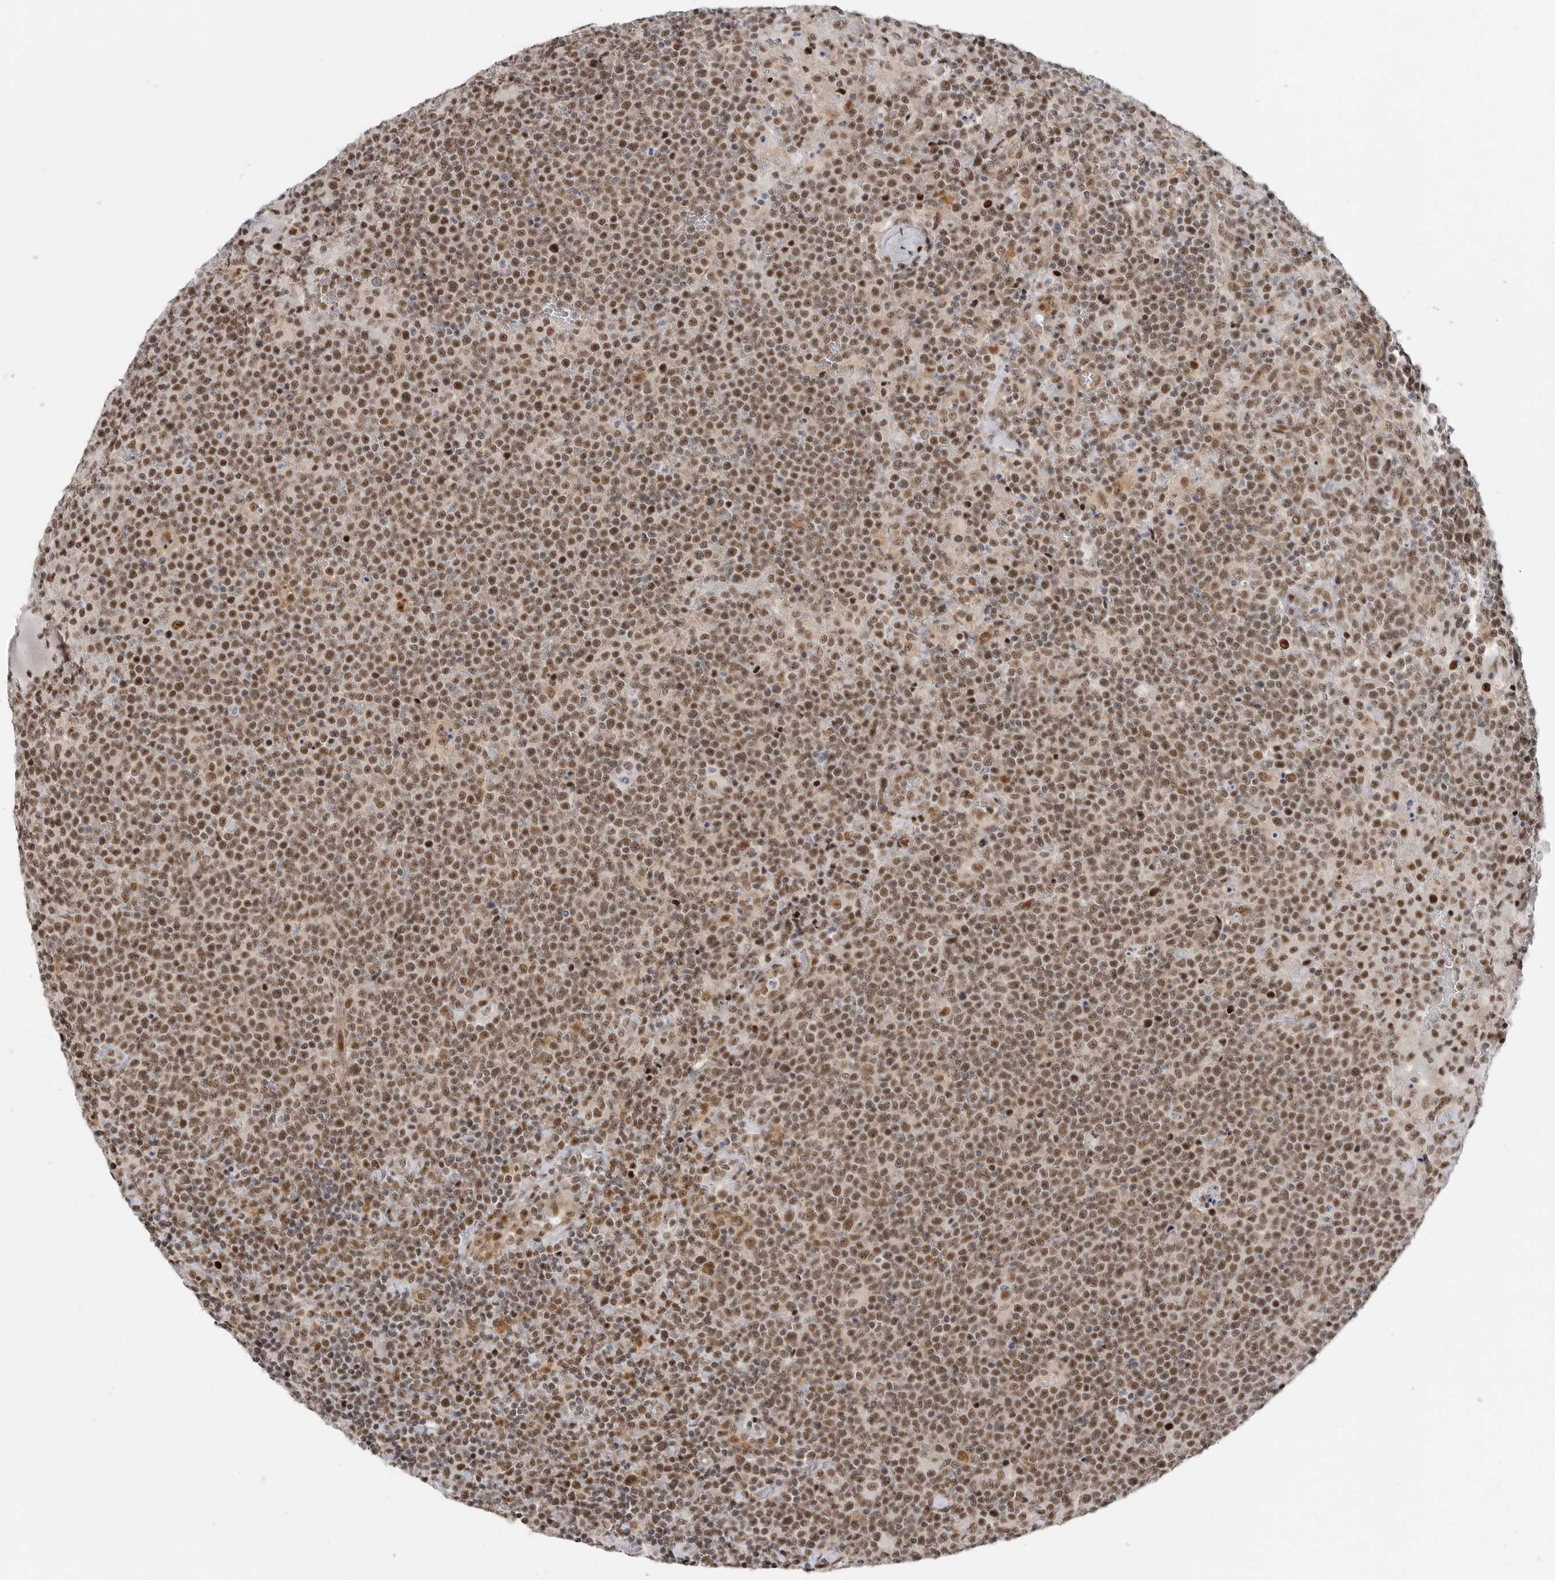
{"staining": {"intensity": "moderate", "quantity": ">75%", "location": "nuclear"}, "tissue": "lymphoma", "cell_type": "Tumor cells", "image_type": "cancer", "snomed": [{"axis": "morphology", "description": "Malignant lymphoma, non-Hodgkin's type, High grade"}, {"axis": "topography", "description": "Lymph node"}], "caption": "High-power microscopy captured an immunohistochemistry image of malignant lymphoma, non-Hodgkin's type (high-grade), revealing moderate nuclear positivity in approximately >75% of tumor cells. (DAB (3,3'-diaminobenzidine) IHC with brightfield microscopy, high magnification).", "gene": "GPATCH2", "patient": {"sex": "male", "age": 61}}